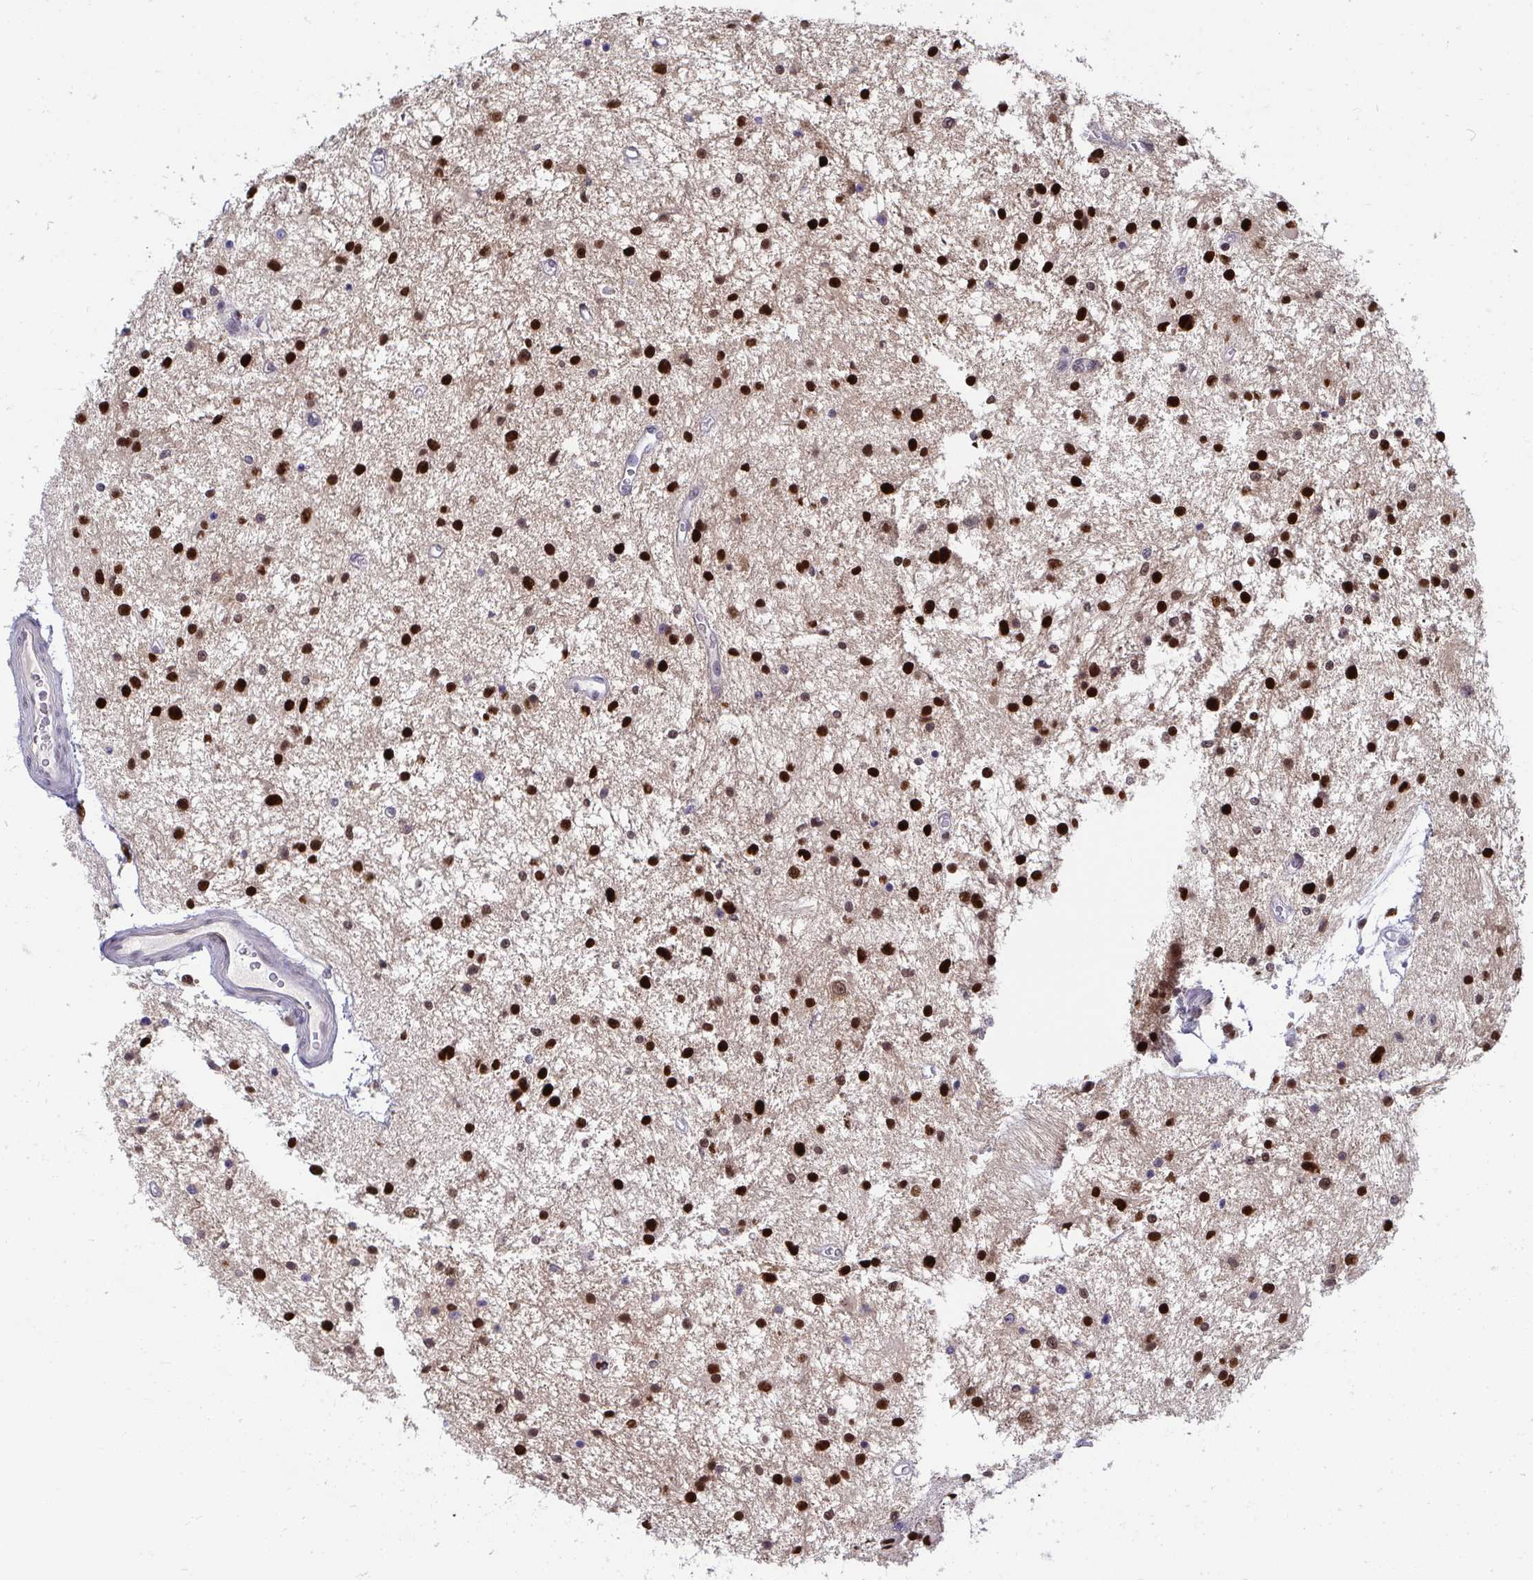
{"staining": {"intensity": "strong", "quantity": "25%-75%", "location": "nuclear"}, "tissue": "glioma", "cell_type": "Tumor cells", "image_type": "cancer", "snomed": [{"axis": "morphology", "description": "Glioma, malignant, Low grade"}, {"axis": "topography", "description": "Brain"}], "caption": "Immunohistochemistry of human malignant glioma (low-grade) displays high levels of strong nuclear expression in approximately 25%-75% of tumor cells. Nuclei are stained in blue.", "gene": "JDP2", "patient": {"sex": "male", "age": 43}}